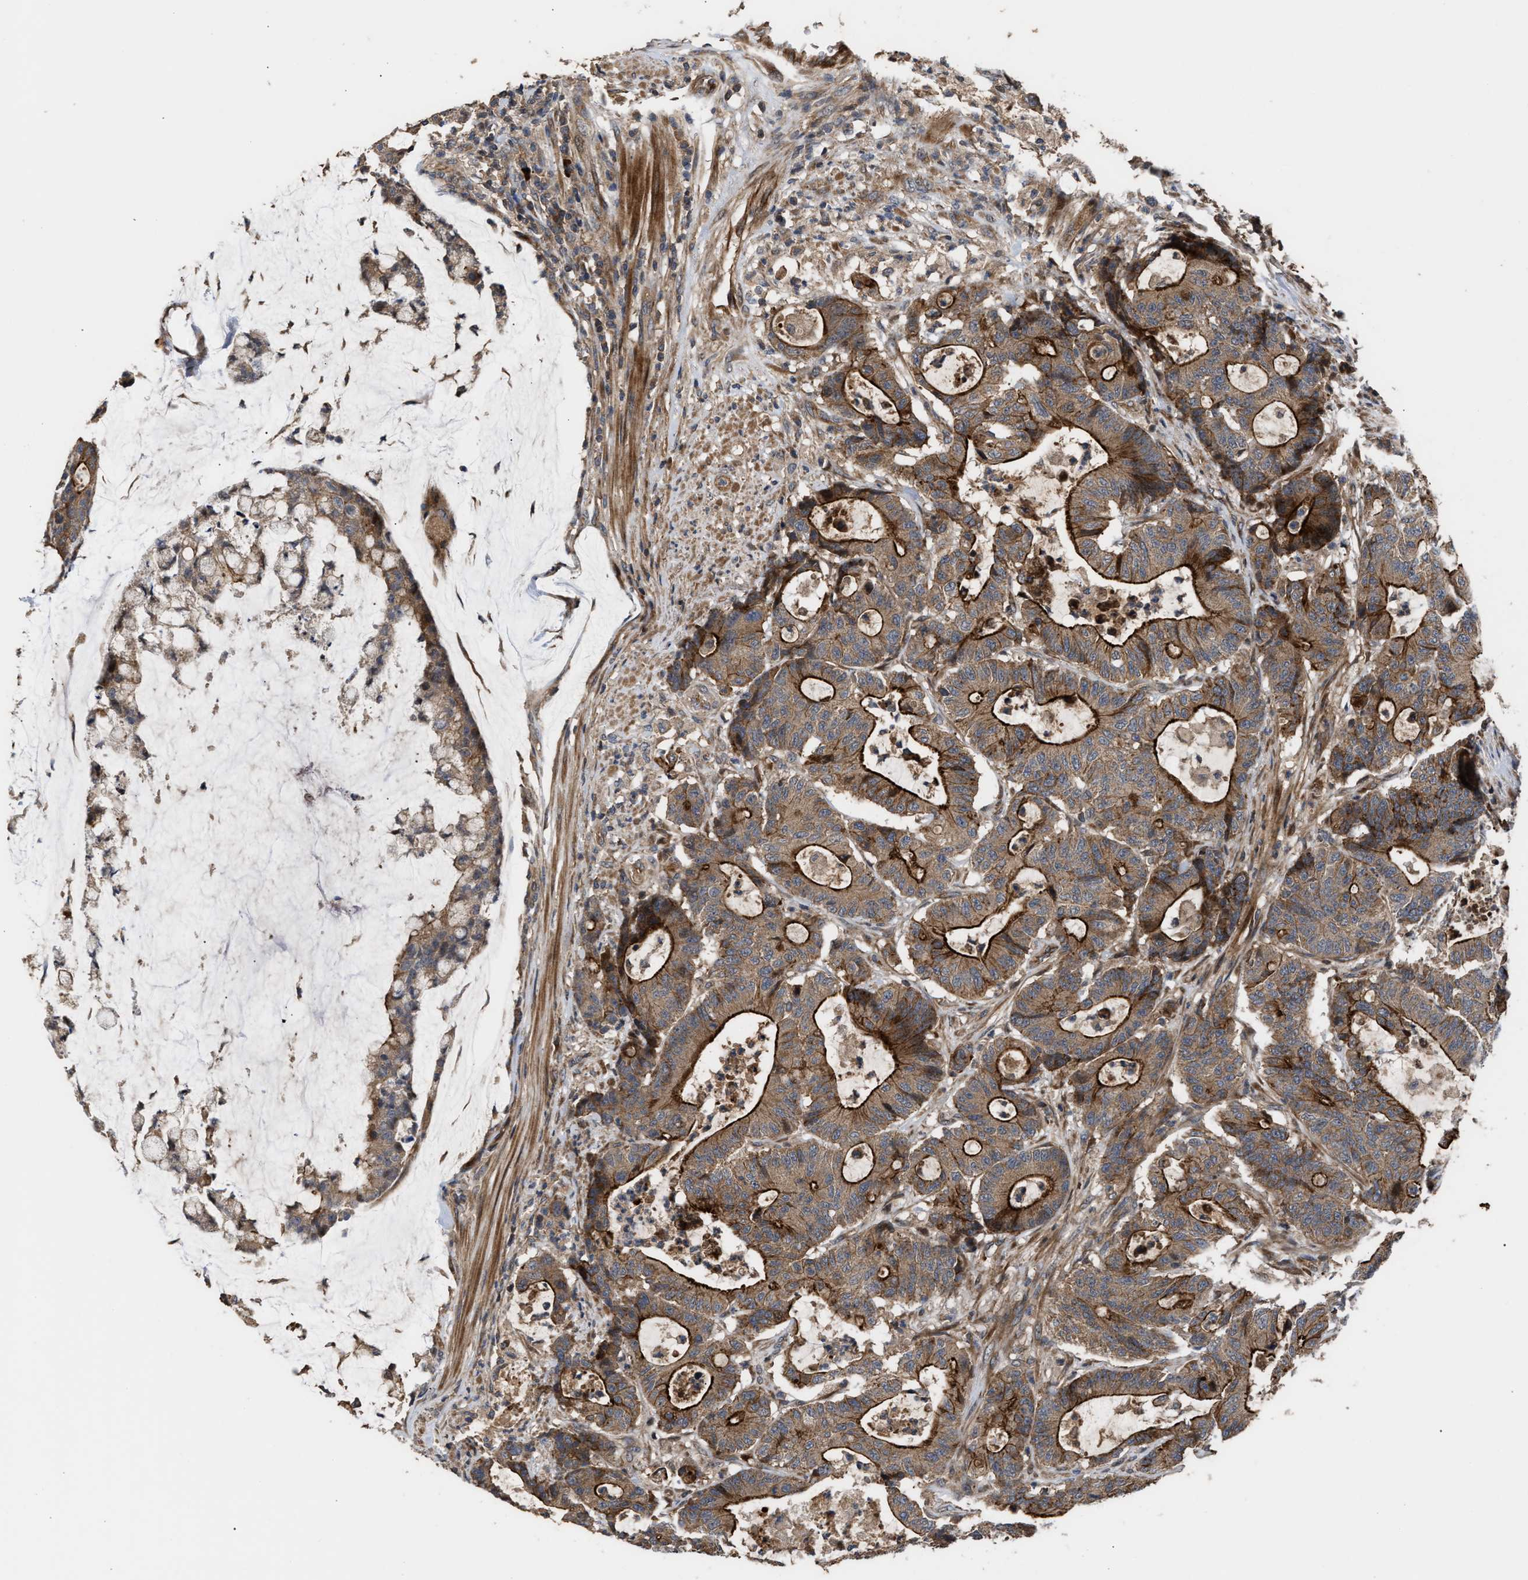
{"staining": {"intensity": "strong", "quantity": ">75%", "location": "cytoplasmic/membranous"}, "tissue": "colorectal cancer", "cell_type": "Tumor cells", "image_type": "cancer", "snomed": [{"axis": "morphology", "description": "Adenocarcinoma, NOS"}, {"axis": "topography", "description": "Colon"}], "caption": "Immunohistochemistry image of neoplastic tissue: adenocarcinoma (colorectal) stained using immunohistochemistry exhibits high levels of strong protein expression localized specifically in the cytoplasmic/membranous of tumor cells, appearing as a cytoplasmic/membranous brown color.", "gene": "STAU1", "patient": {"sex": "female", "age": 84}}